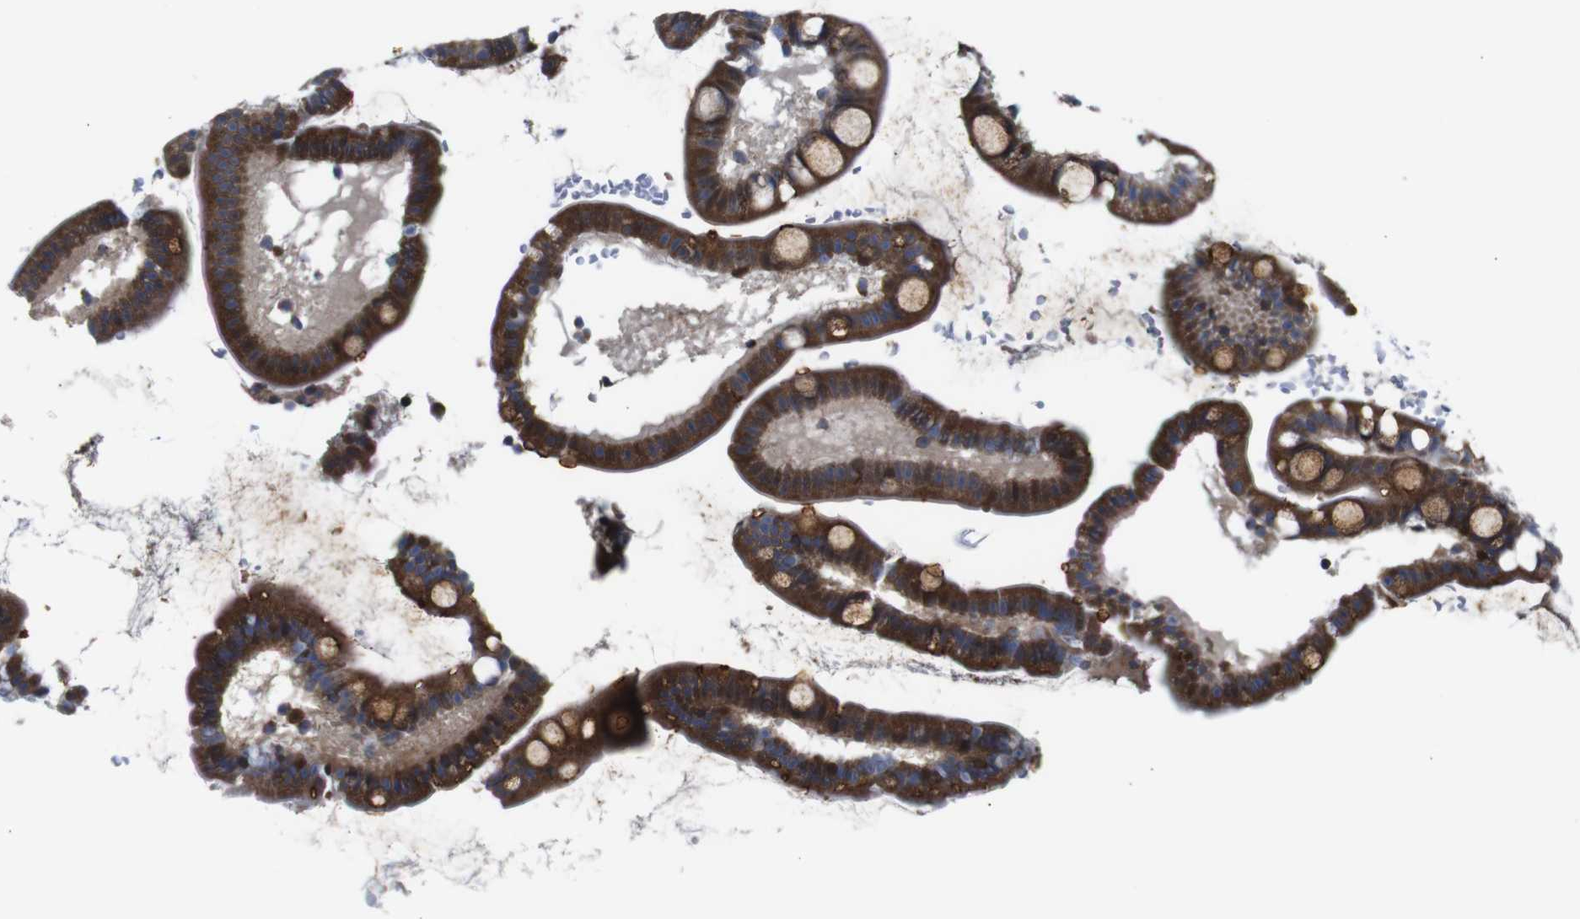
{"staining": {"intensity": "strong", "quantity": ">75%", "location": "cytoplasmic/membranous"}, "tissue": "small intestine", "cell_type": "Glandular cells", "image_type": "normal", "snomed": [{"axis": "morphology", "description": "Normal tissue, NOS"}, {"axis": "topography", "description": "Small intestine"}], "caption": "The immunohistochemical stain highlights strong cytoplasmic/membranous expression in glandular cells of unremarkable small intestine. (brown staining indicates protein expression, while blue staining denotes nuclei).", "gene": "PTPN1", "patient": {"sex": "female", "age": 84}}